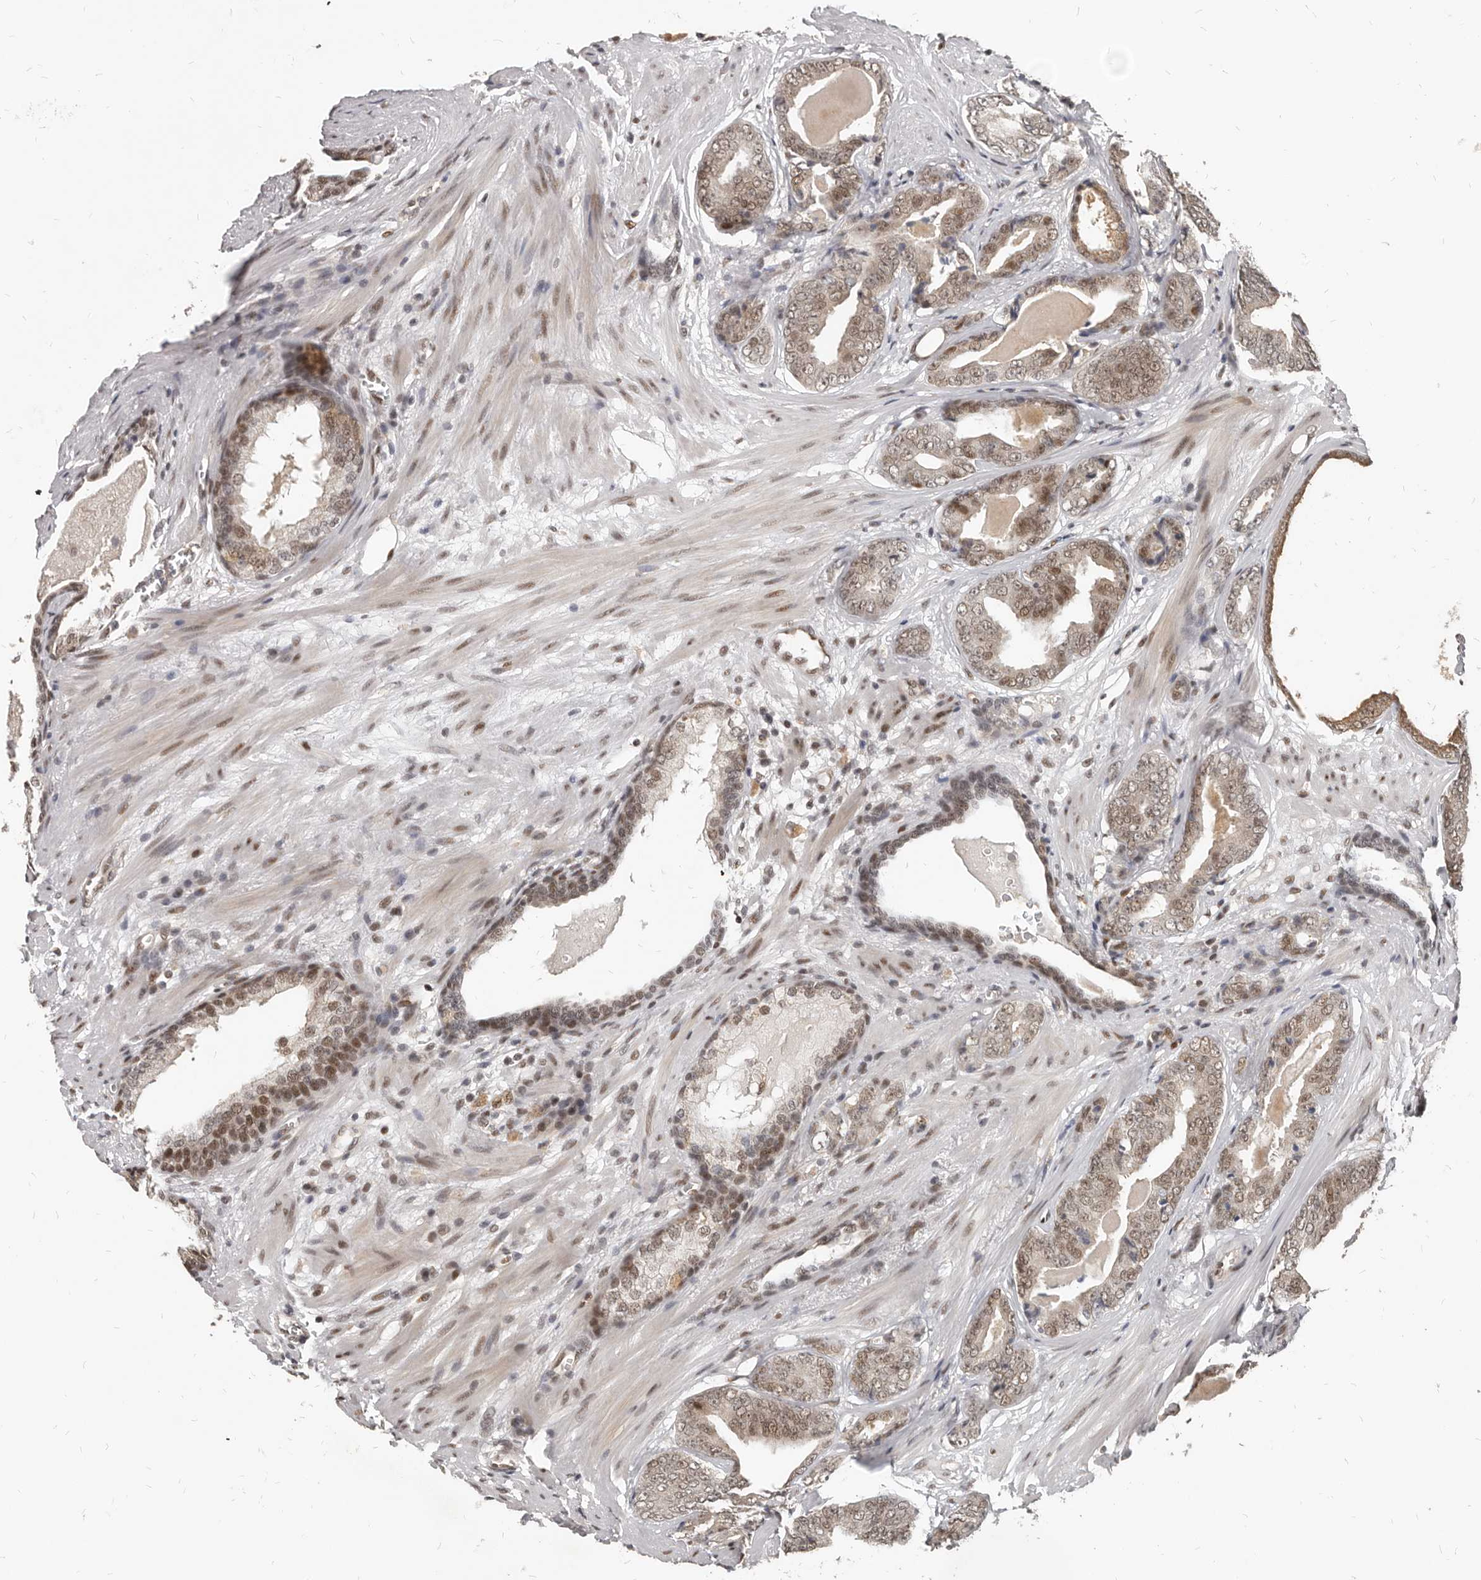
{"staining": {"intensity": "moderate", "quantity": ">75%", "location": "cytoplasmic/membranous,nuclear"}, "tissue": "prostate cancer", "cell_type": "Tumor cells", "image_type": "cancer", "snomed": [{"axis": "morphology", "description": "Adenocarcinoma, Medium grade"}, {"axis": "topography", "description": "Prostate"}], "caption": "Human prostate adenocarcinoma (medium-grade) stained with a brown dye shows moderate cytoplasmic/membranous and nuclear positive expression in about >75% of tumor cells.", "gene": "ATF5", "patient": {"sex": "male", "age": 79}}